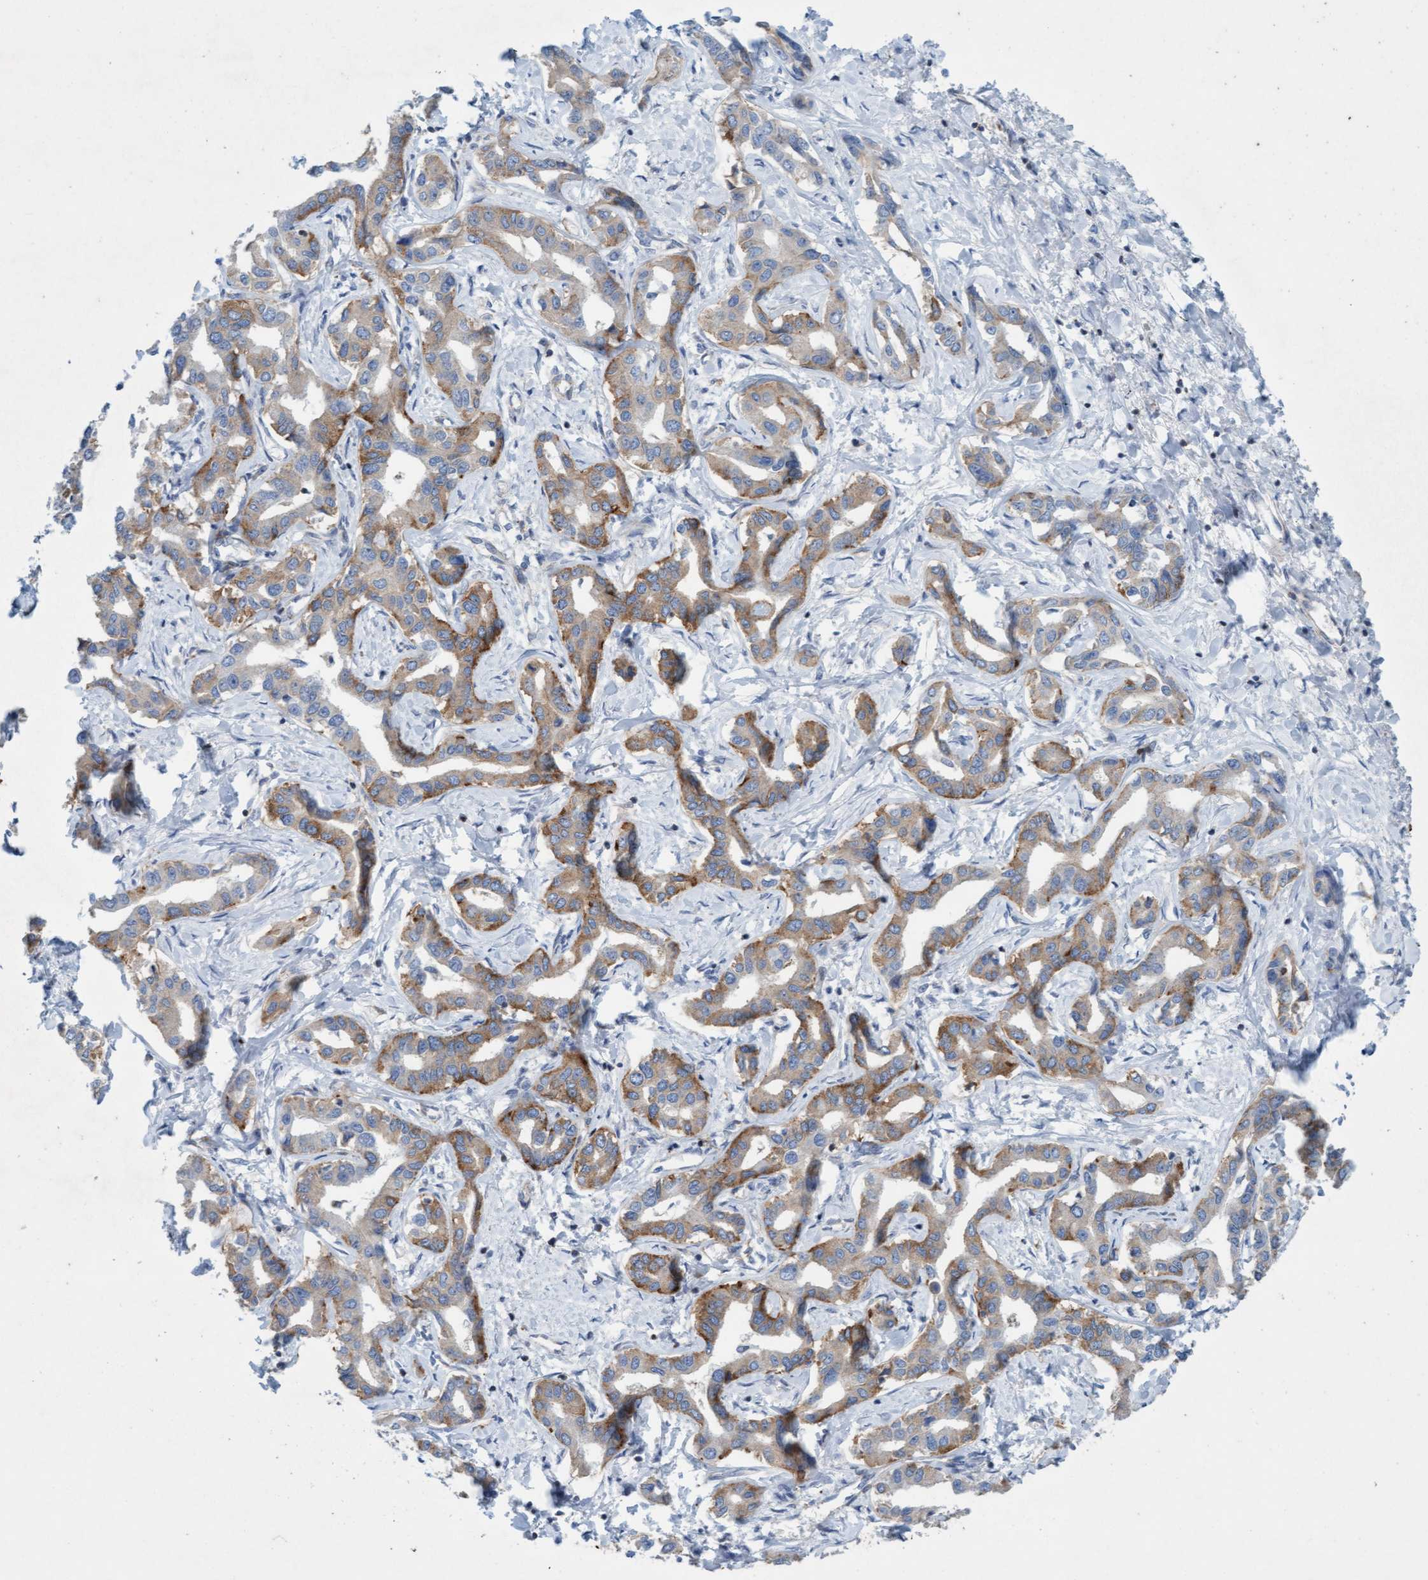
{"staining": {"intensity": "moderate", "quantity": "25%-75%", "location": "cytoplasmic/membranous"}, "tissue": "liver cancer", "cell_type": "Tumor cells", "image_type": "cancer", "snomed": [{"axis": "morphology", "description": "Cholangiocarcinoma"}, {"axis": "topography", "description": "Liver"}], "caption": "Approximately 25%-75% of tumor cells in liver cancer (cholangiocarcinoma) show moderate cytoplasmic/membranous protein positivity as visualized by brown immunohistochemical staining.", "gene": "SIGIRR", "patient": {"sex": "male", "age": 59}}